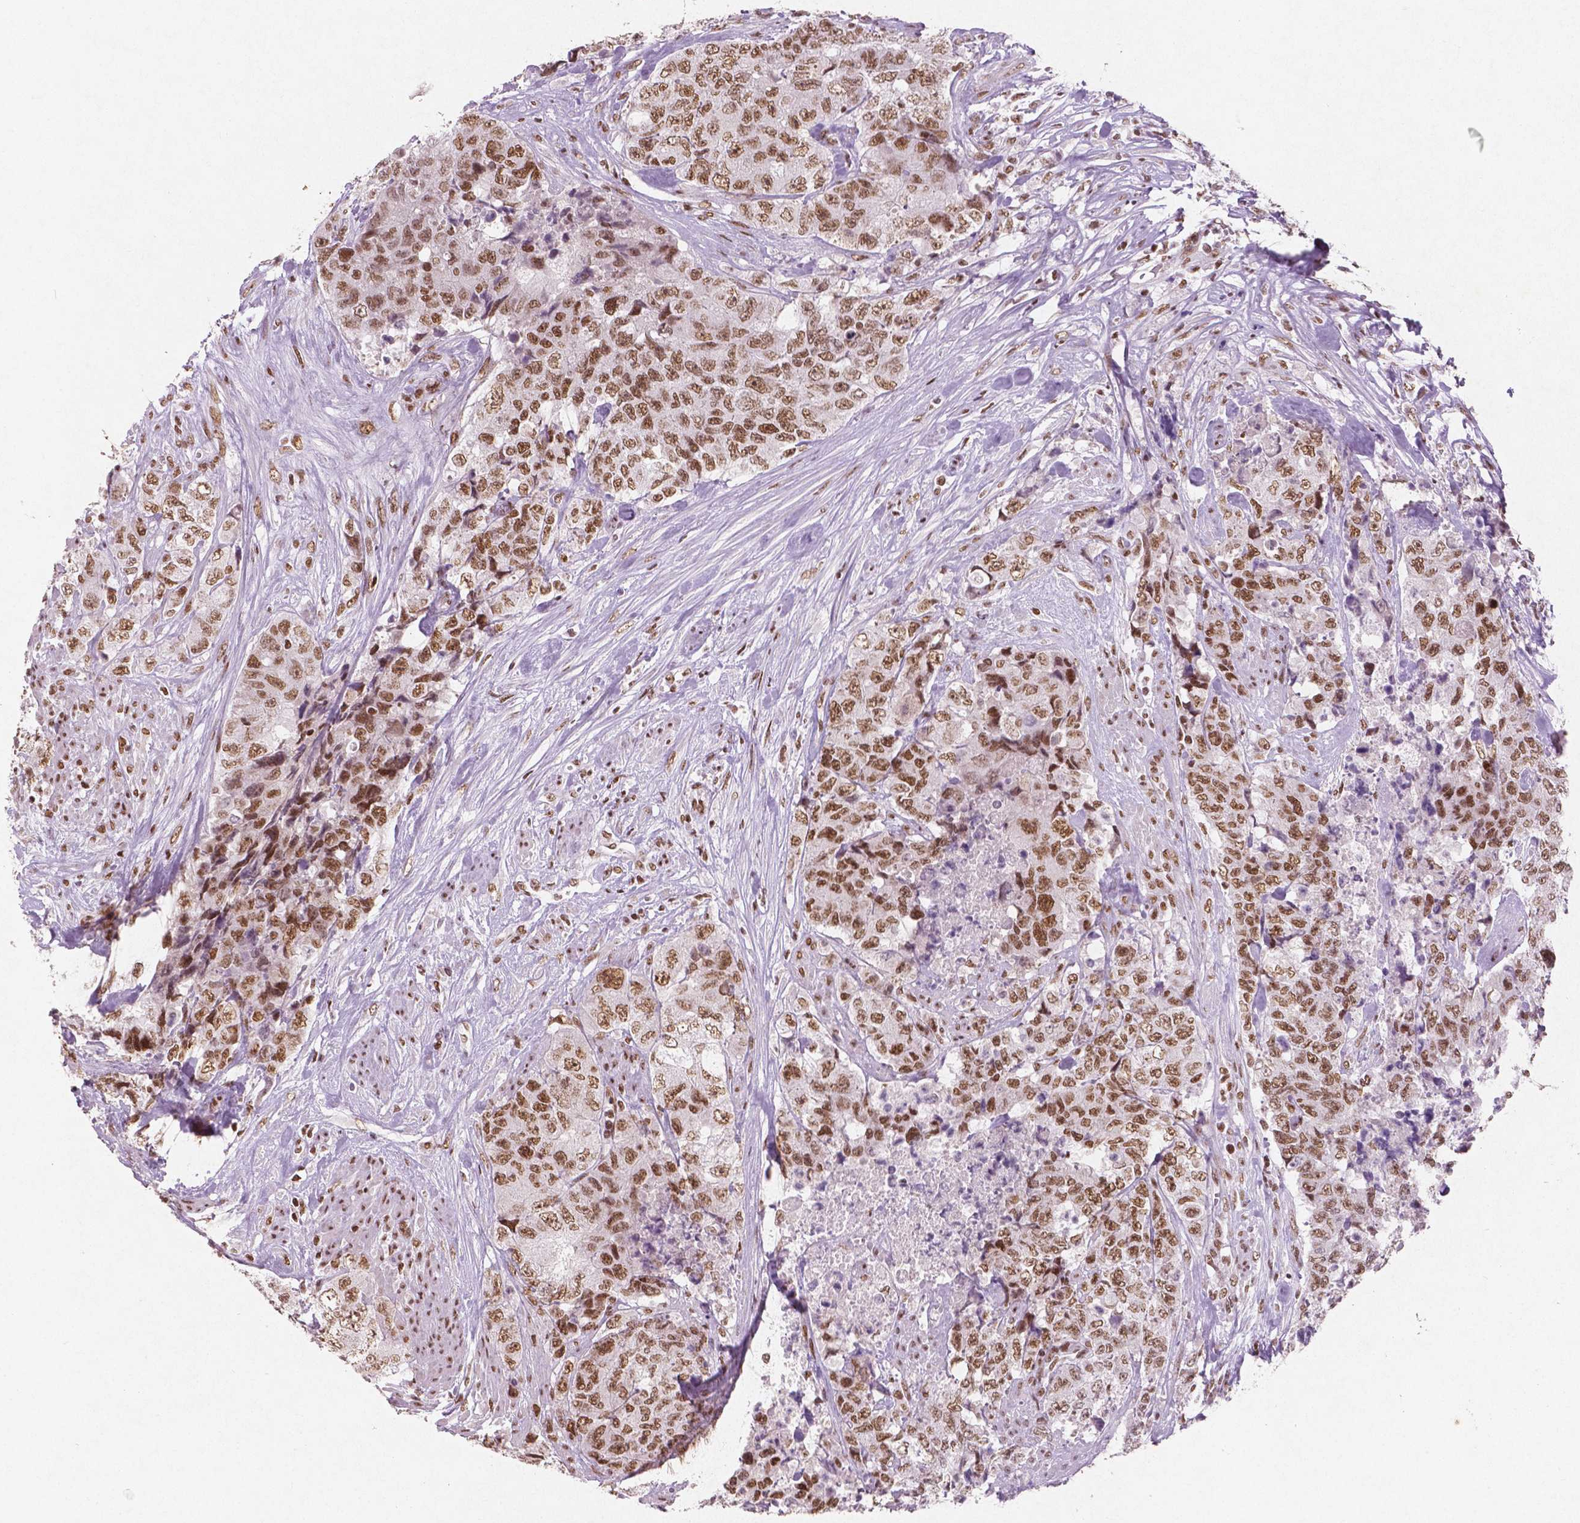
{"staining": {"intensity": "moderate", "quantity": ">75%", "location": "nuclear"}, "tissue": "urothelial cancer", "cell_type": "Tumor cells", "image_type": "cancer", "snomed": [{"axis": "morphology", "description": "Urothelial carcinoma, High grade"}, {"axis": "topography", "description": "Urinary bladder"}], "caption": "High-magnification brightfield microscopy of urothelial cancer stained with DAB (brown) and counterstained with hematoxylin (blue). tumor cells exhibit moderate nuclear expression is identified in approximately>75% of cells.", "gene": "BRD4", "patient": {"sex": "female", "age": 78}}